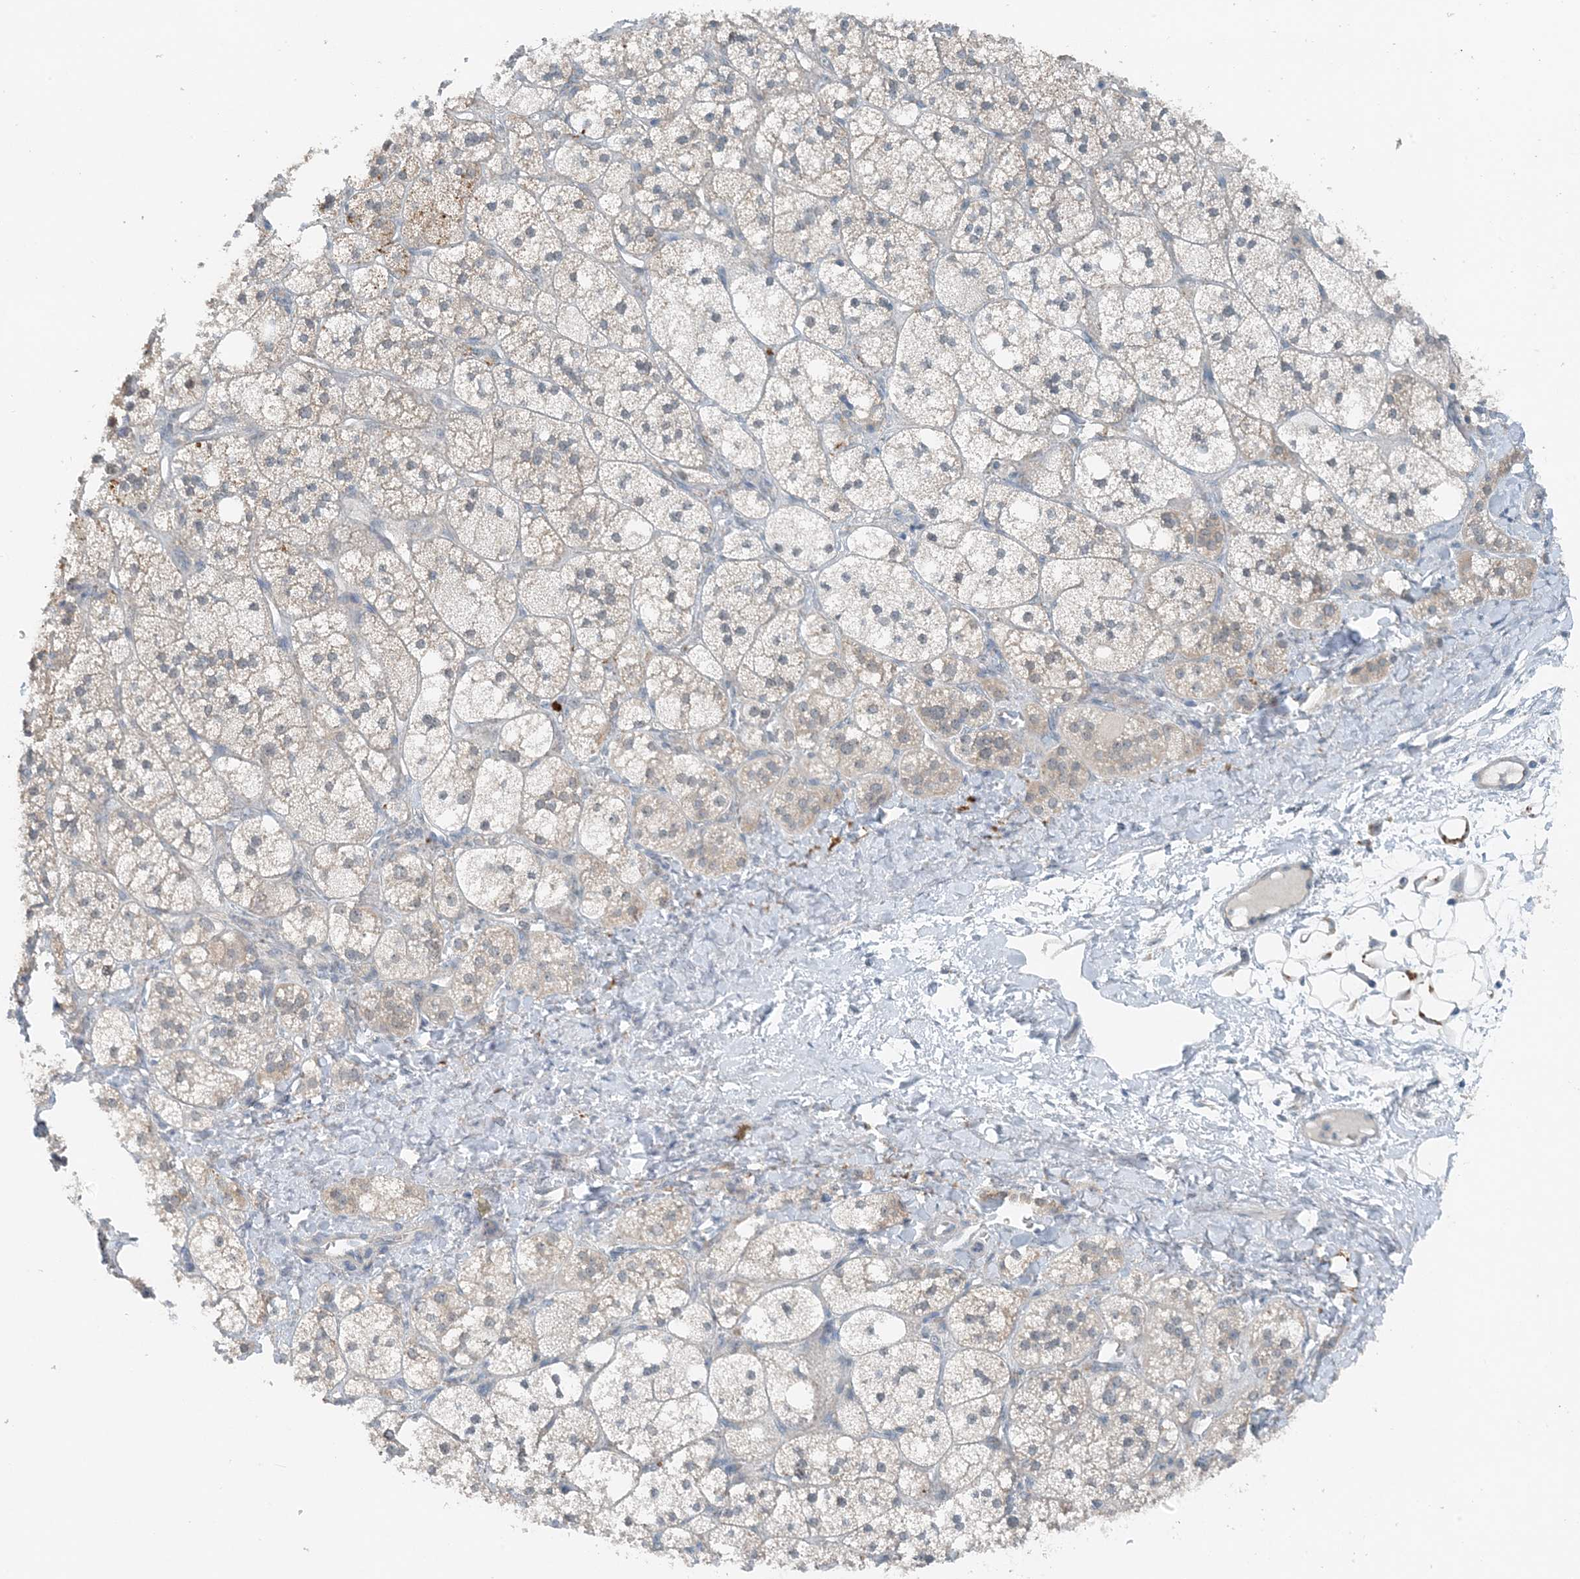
{"staining": {"intensity": "weak", "quantity": "25%-75%", "location": "cytoplasmic/membranous"}, "tissue": "adrenal gland", "cell_type": "Glandular cells", "image_type": "normal", "snomed": [{"axis": "morphology", "description": "Normal tissue, NOS"}, {"axis": "topography", "description": "Adrenal gland"}], "caption": "This histopathology image displays immunohistochemistry (IHC) staining of normal human adrenal gland, with low weak cytoplasmic/membranous staining in approximately 25%-75% of glandular cells.", "gene": "MITD1", "patient": {"sex": "male", "age": 61}}